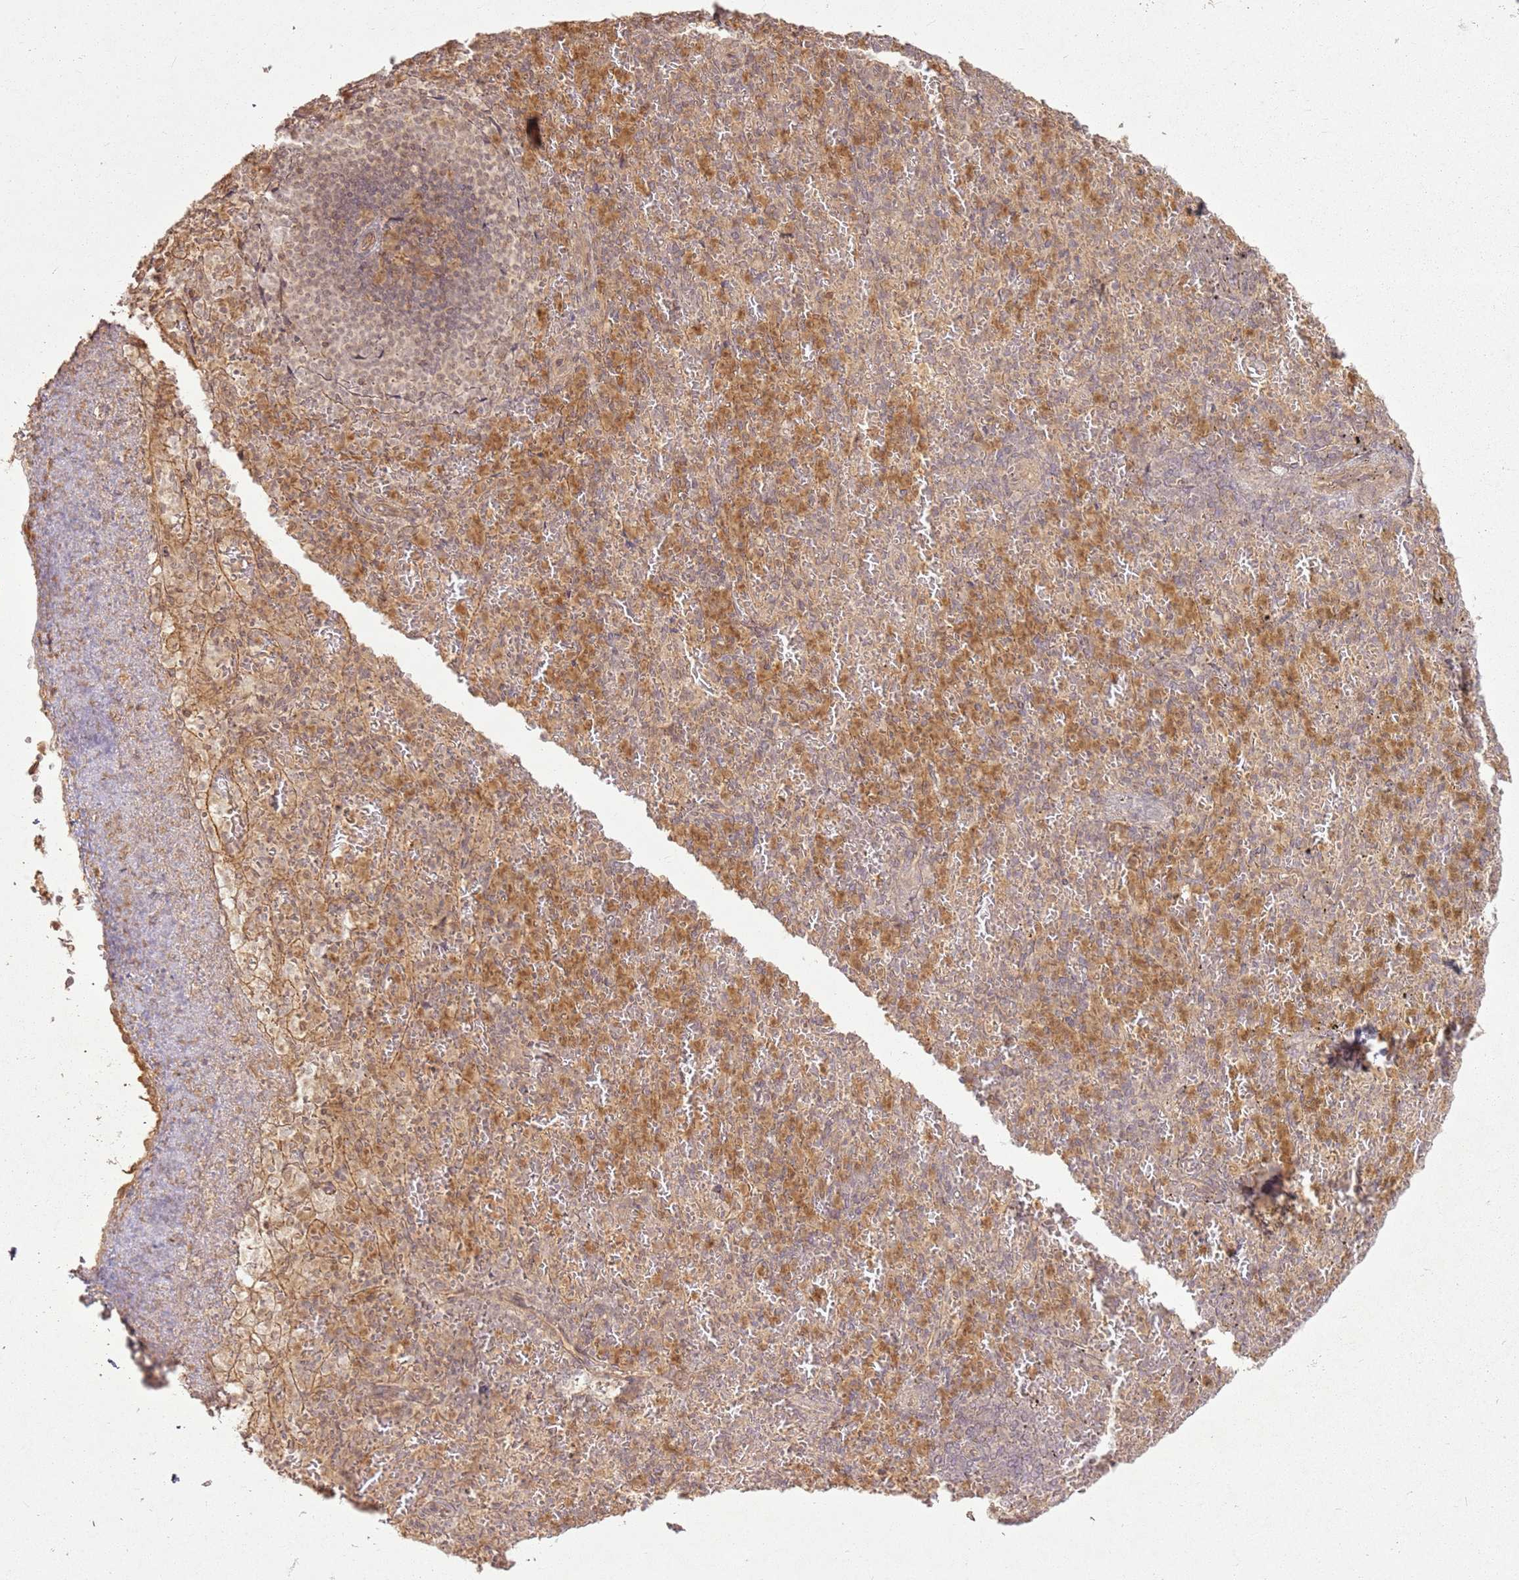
{"staining": {"intensity": "moderate", "quantity": "<25%", "location": "cytoplasmic/membranous"}, "tissue": "spleen", "cell_type": "Cells in red pulp", "image_type": "normal", "snomed": [{"axis": "morphology", "description": "Normal tissue, NOS"}, {"axis": "topography", "description": "Spleen"}], "caption": "Protein expression analysis of benign spleen demonstrates moderate cytoplasmic/membranous expression in approximately <25% of cells in red pulp.", "gene": "ZNF776", "patient": {"sex": "female", "age": 74}}